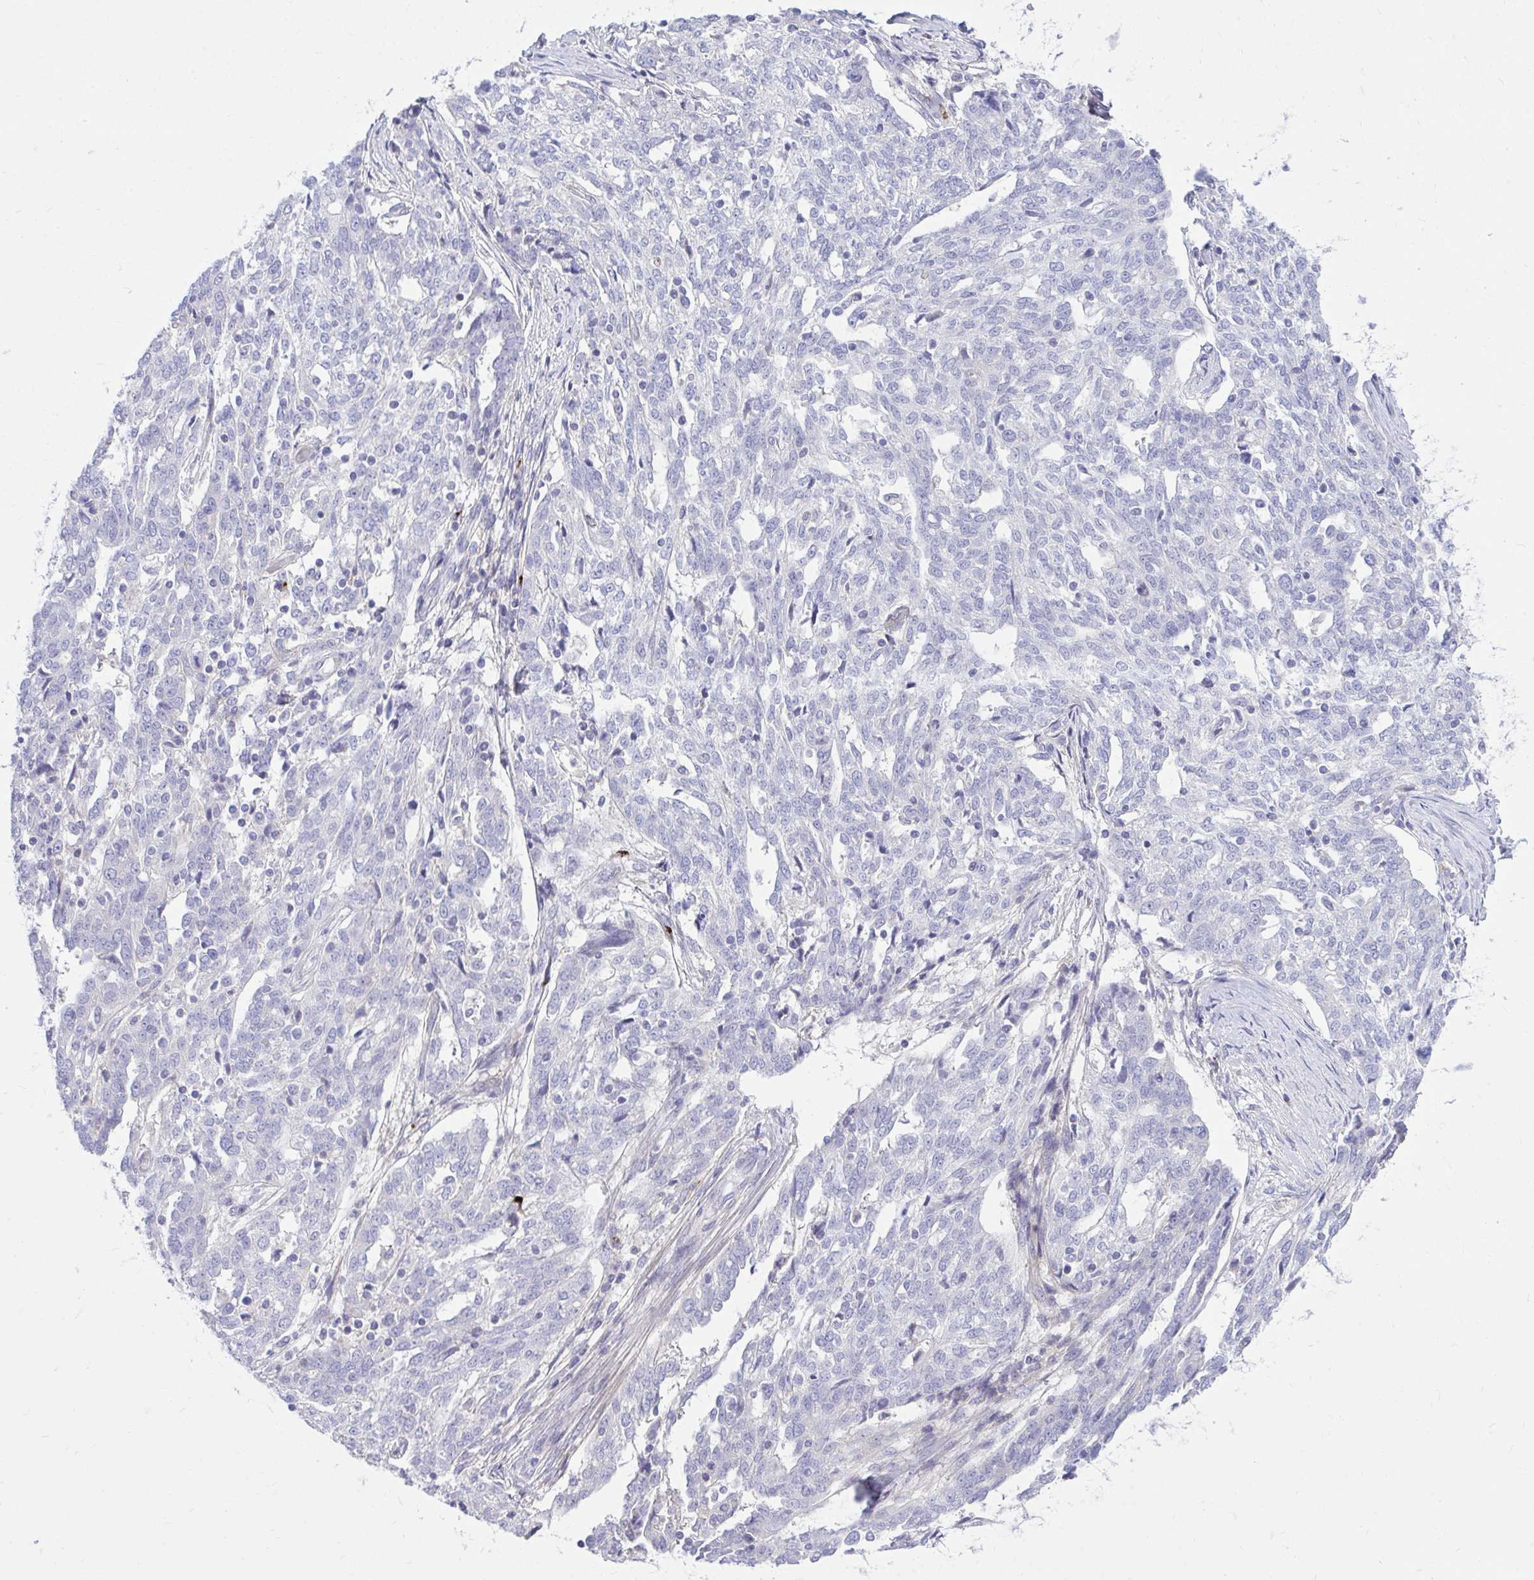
{"staining": {"intensity": "negative", "quantity": "none", "location": "none"}, "tissue": "ovarian cancer", "cell_type": "Tumor cells", "image_type": "cancer", "snomed": [{"axis": "morphology", "description": "Cystadenocarcinoma, serous, NOS"}, {"axis": "topography", "description": "Ovary"}], "caption": "A high-resolution photomicrograph shows immunohistochemistry (IHC) staining of ovarian cancer (serous cystadenocarcinoma), which displays no significant positivity in tumor cells.", "gene": "TP53I11", "patient": {"sex": "female", "age": 67}}